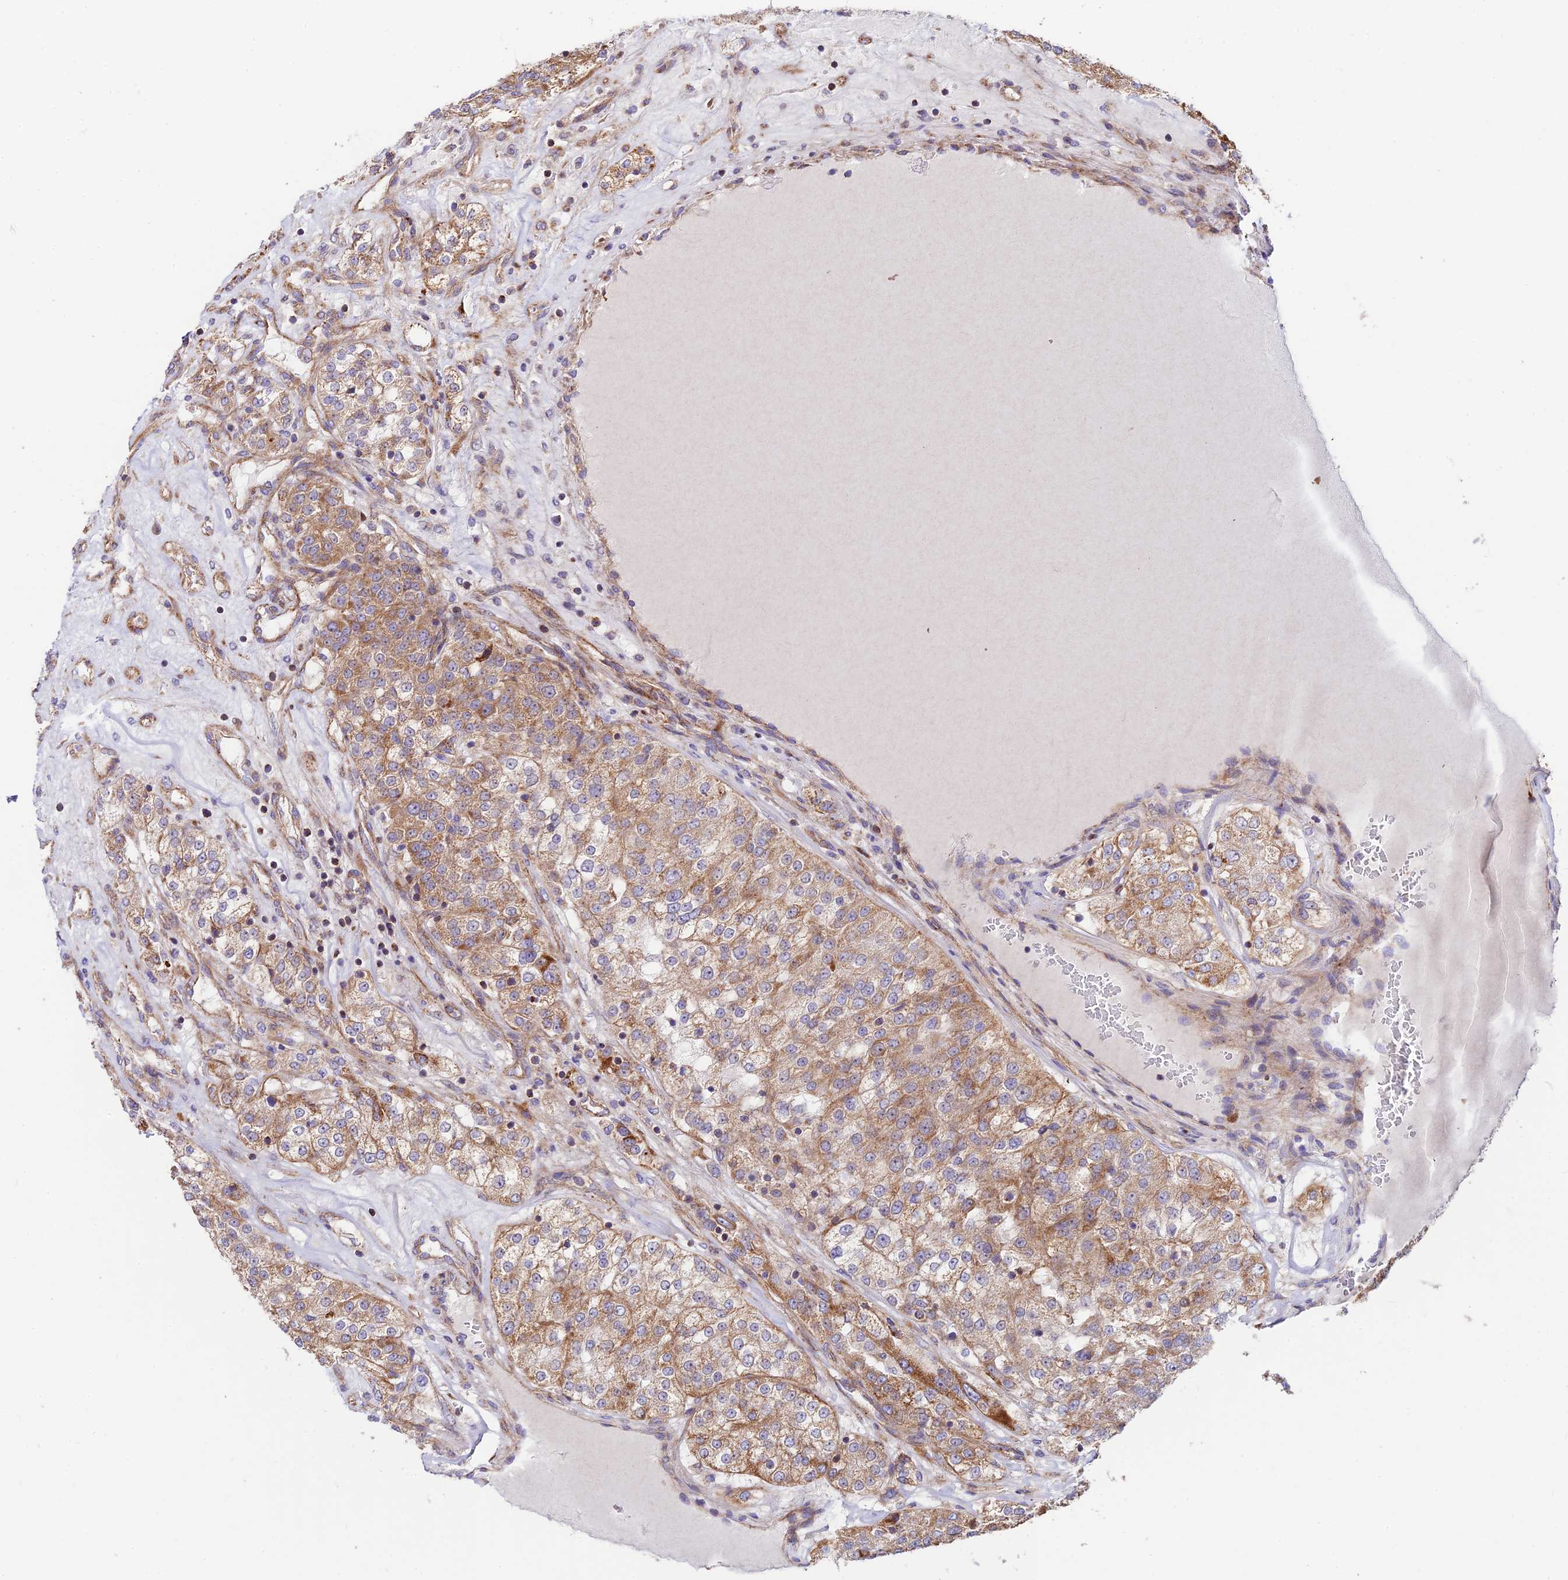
{"staining": {"intensity": "moderate", "quantity": ">75%", "location": "cytoplasmic/membranous"}, "tissue": "renal cancer", "cell_type": "Tumor cells", "image_type": "cancer", "snomed": [{"axis": "morphology", "description": "Adenocarcinoma, NOS"}, {"axis": "topography", "description": "Kidney"}], "caption": "Immunohistochemical staining of human adenocarcinoma (renal) displays moderate cytoplasmic/membranous protein expression in approximately >75% of tumor cells.", "gene": "VPS13C", "patient": {"sex": "female", "age": 63}}